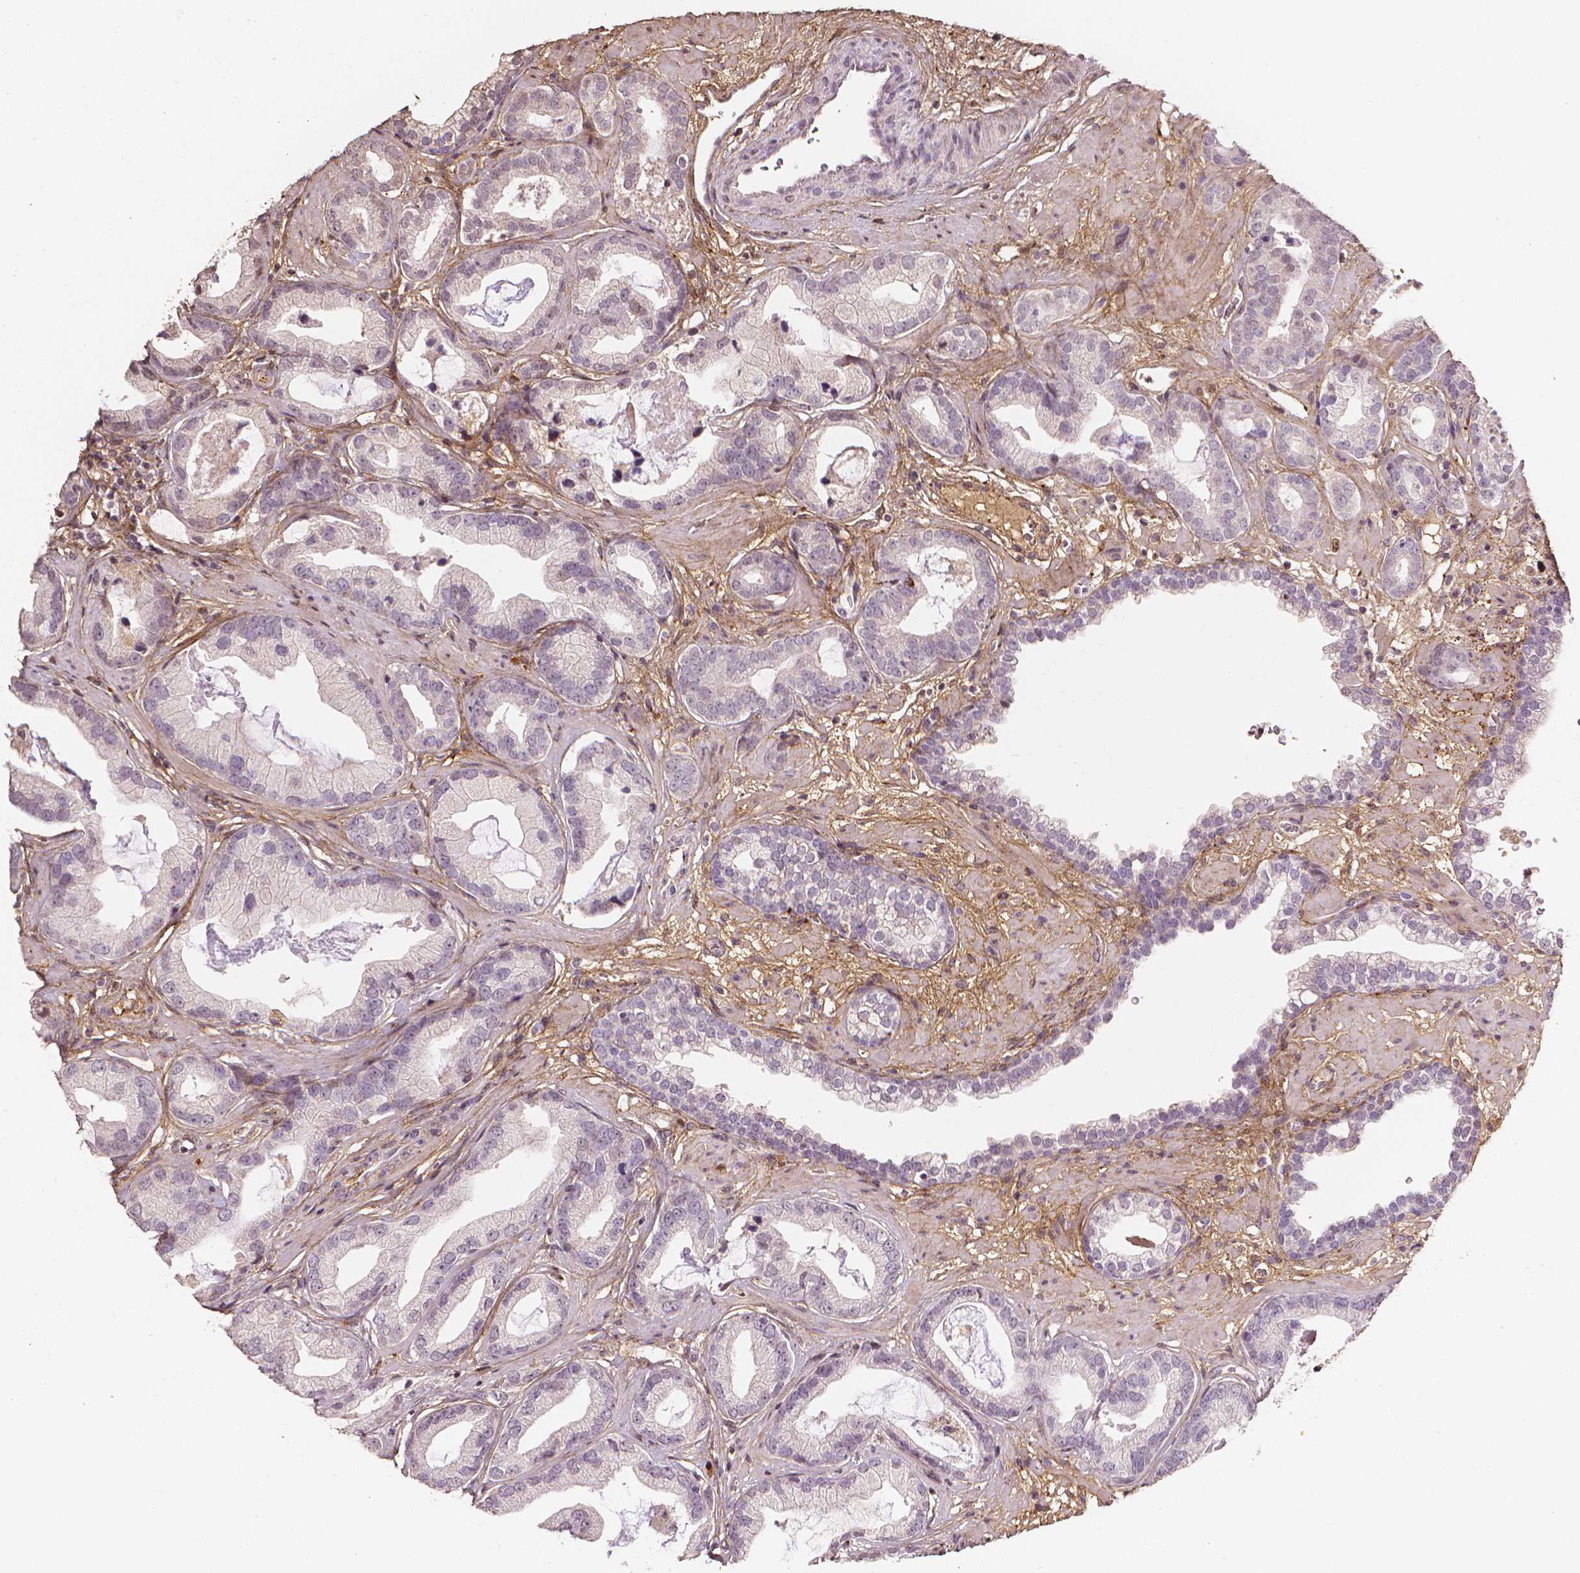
{"staining": {"intensity": "negative", "quantity": "none", "location": "none"}, "tissue": "prostate cancer", "cell_type": "Tumor cells", "image_type": "cancer", "snomed": [{"axis": "morphology", "description": "Adenocarcinoma, Low grade"}, {"axis": "topography", "description": "Prostate"}], "caption": "IHC of human low-grade adenocarcinoma (prostate) displays no positivity in tumor cells.", "gene": "DCN", "patient": {"sex": "male", "age": 62}}